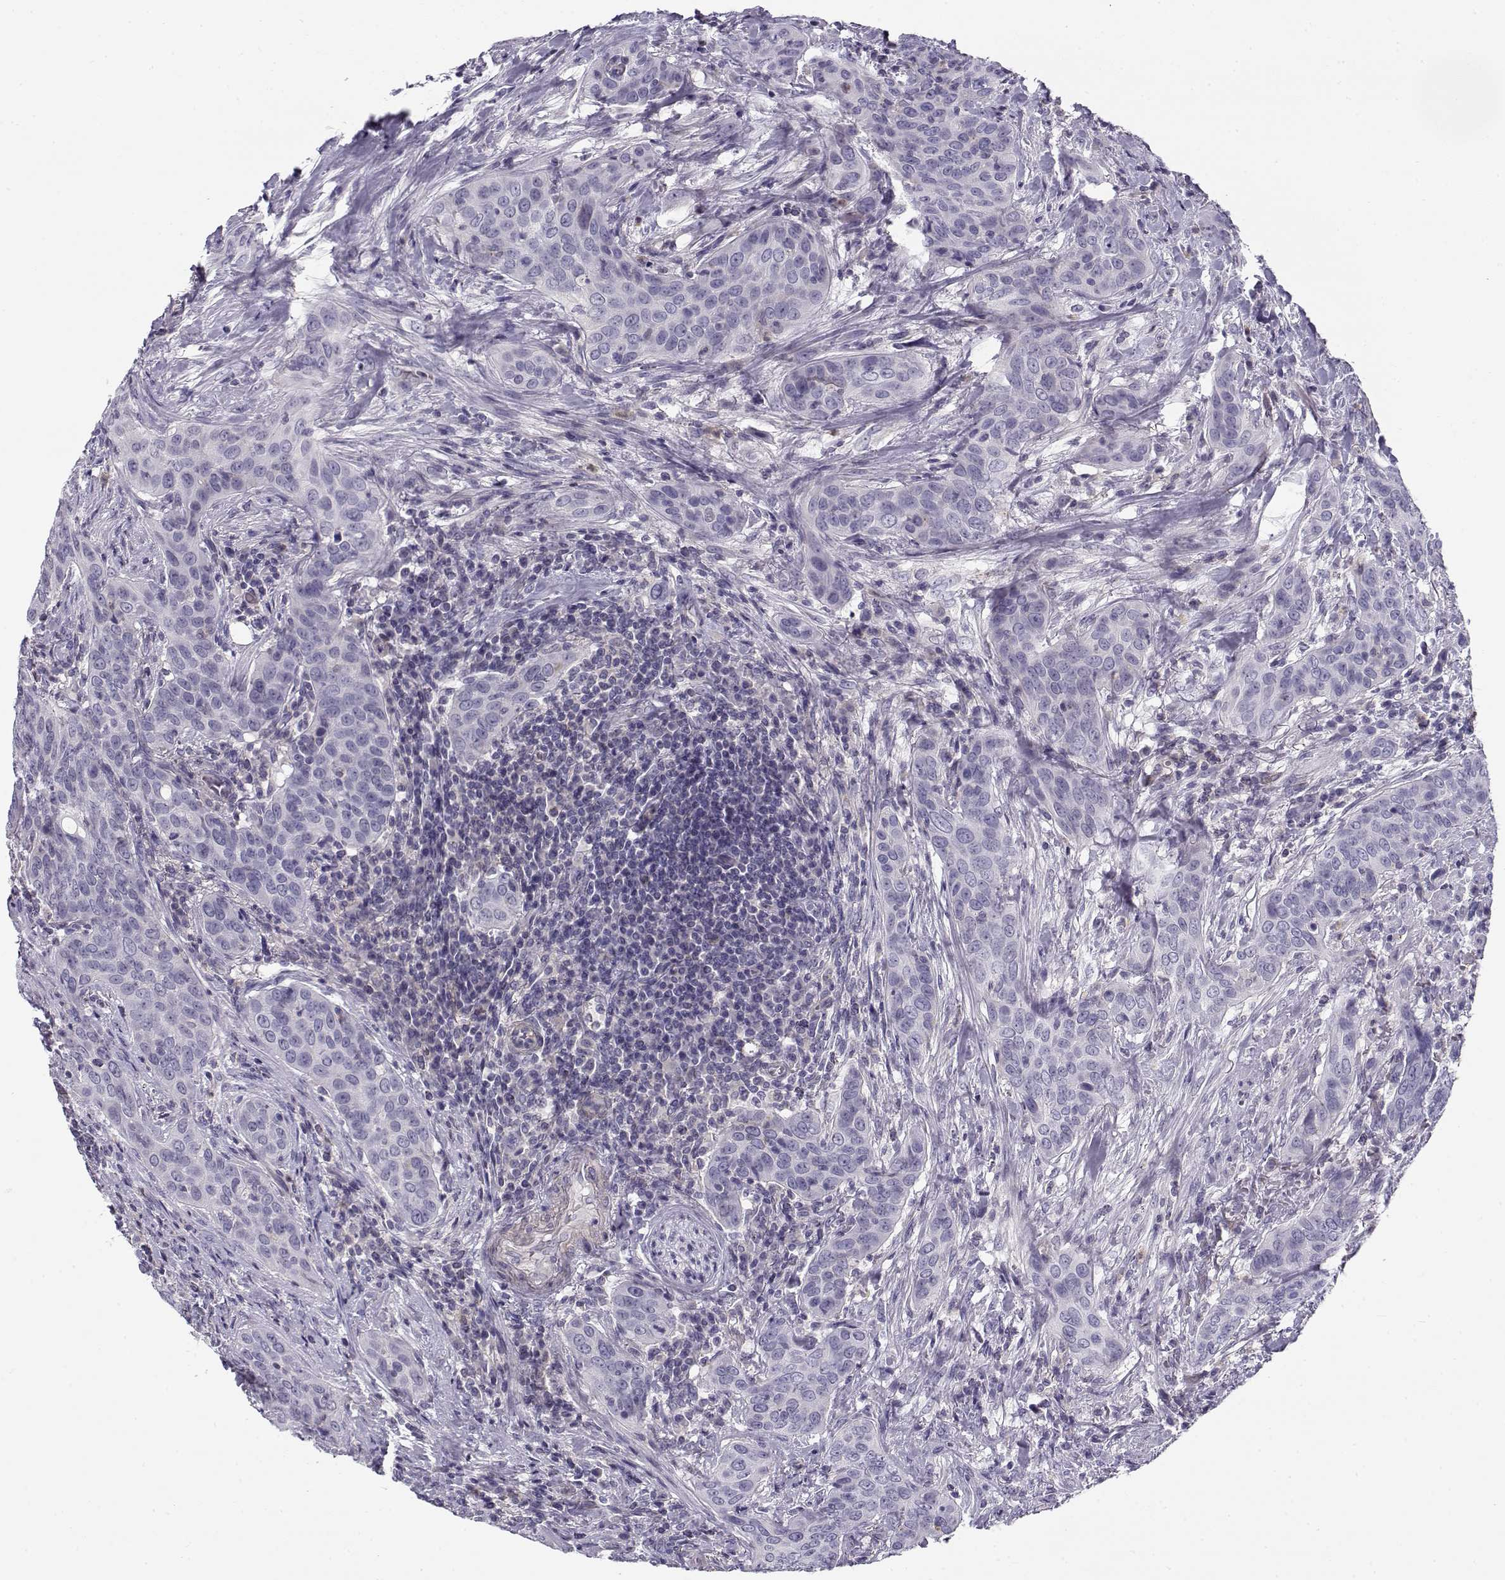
{"staining": {"intensity": "negative", "quantity": "none", "location": "none"}, "tissue": "urothelial cancer", "cell_type": "Tumor cells", "image_type": "cancer", "snomed": [{"axis": "morphology", "description": "Urothelial carcinoma, High grade"}, {"axis": "topography", "description": "Urinary bladder"}], "caption": "Tumor cells show no significant protein expression in urothelial cancer.", "gene": "MYO1A", "patient": {"sex": "male", "age": 82}}